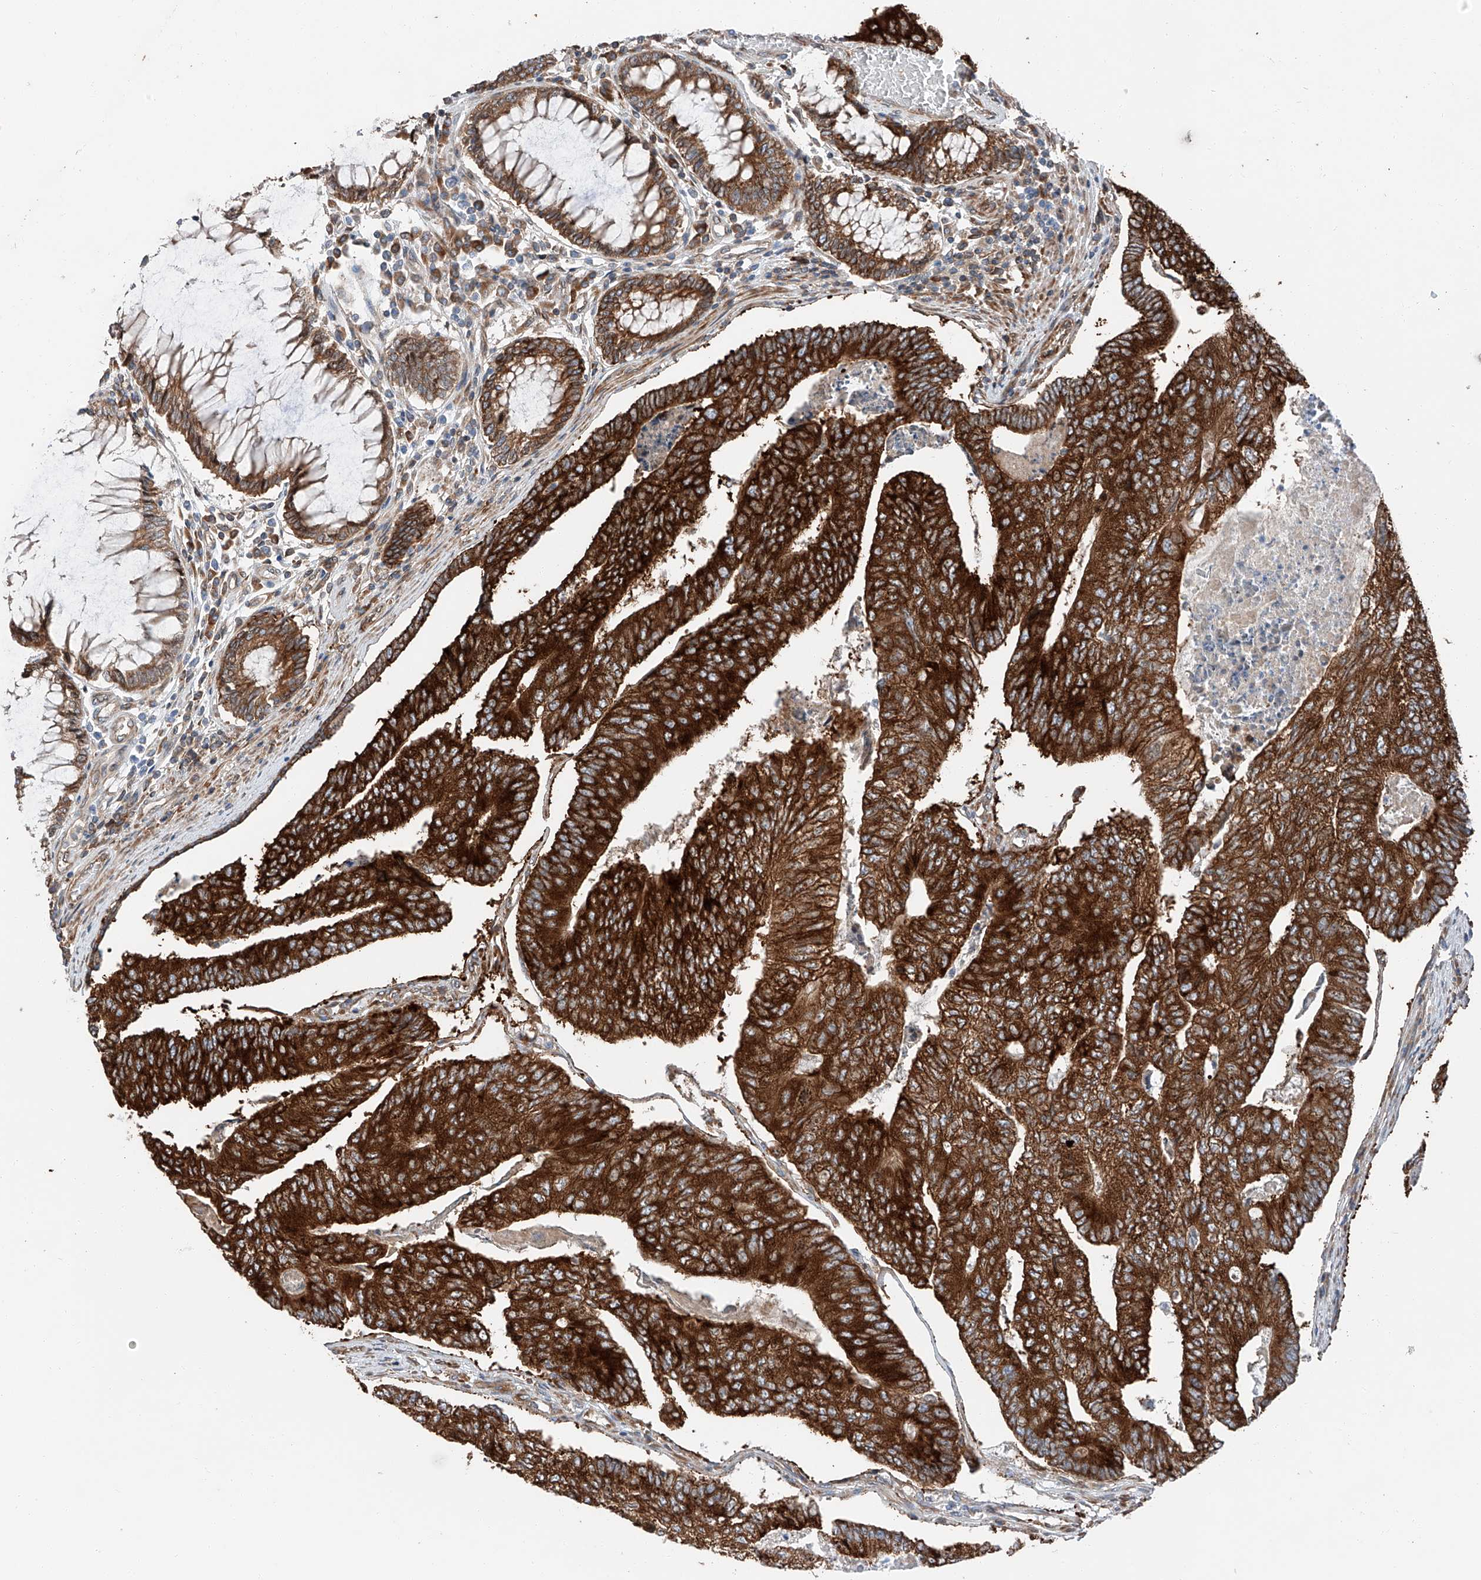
{"staining": {"intensity": "strong", "quantity": ">75%", "location": "cytoplasmic/membranous"}, "tissue": "colorectal cancer", "cell_type": "Tumor cells", "image_type": "cancer", "snomed": [{"axis": "morphology", "description": "Adenocarcinoma, NOS"}, {"axis": "topography", "description": "Colon"}], "caption": "Colorectal cancer stained with a protein marker shows strong staining in tumor cells.", "gene": "ZC3H15", "patient": {"sex": "female", "age": 67}}